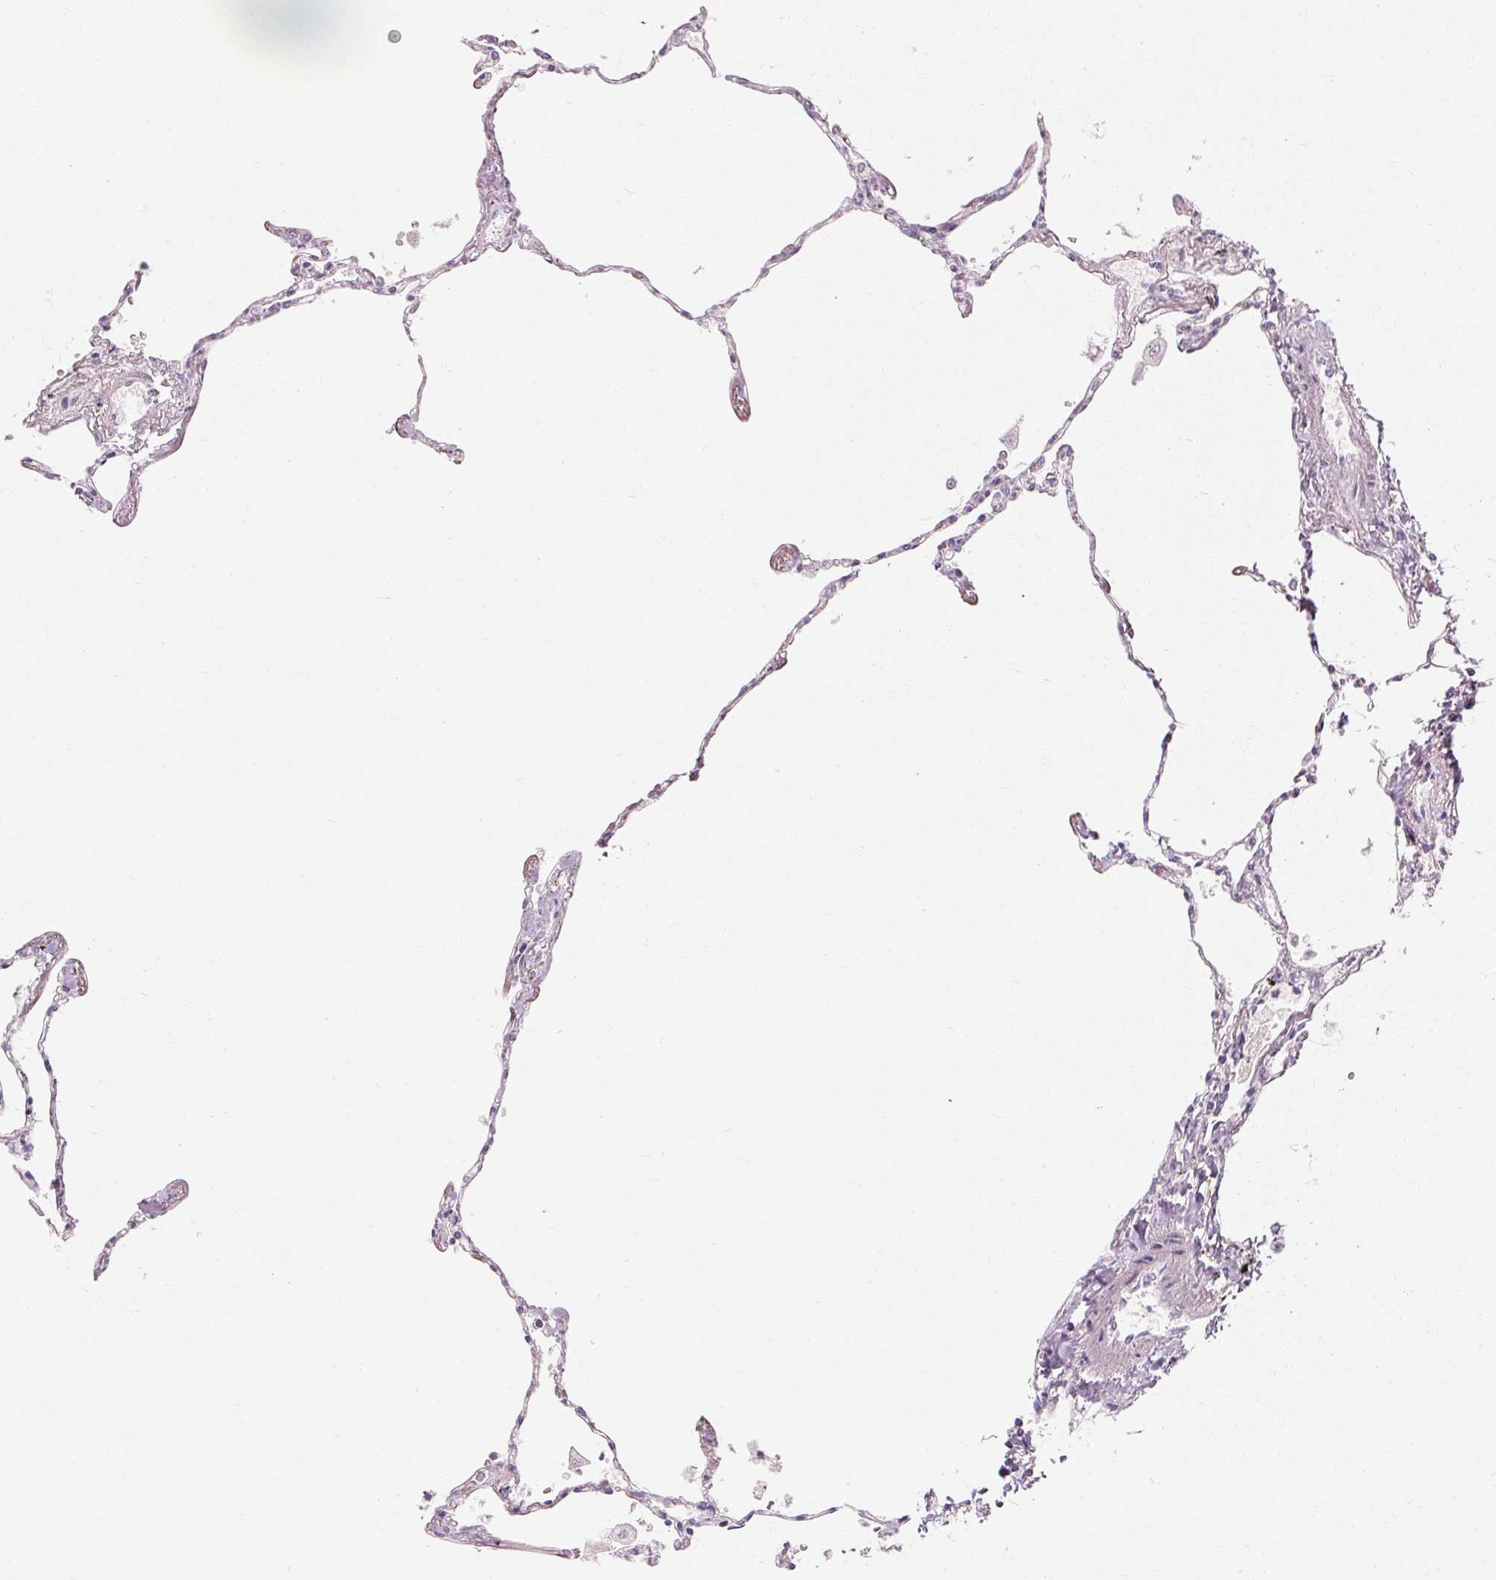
{"staining": {"intensity": "weak", "quantity": "<25%", "location": "cytoplasmic/membranous"}, "tissue": "lung", "cell_type": "Alveolar cells", "image_type": "normal", "snomed": [{"axis": "morphology", "description": "Normal tissue, NOS"}, {"axis": "topography", "description": "Lung"}], "caption": "Alveolar cells show no significant protein expression in unremarkable lung. Nuclei are stained in blue.", "gene": "CAPN3", "patient": {"sex": "female", "age": 67}}